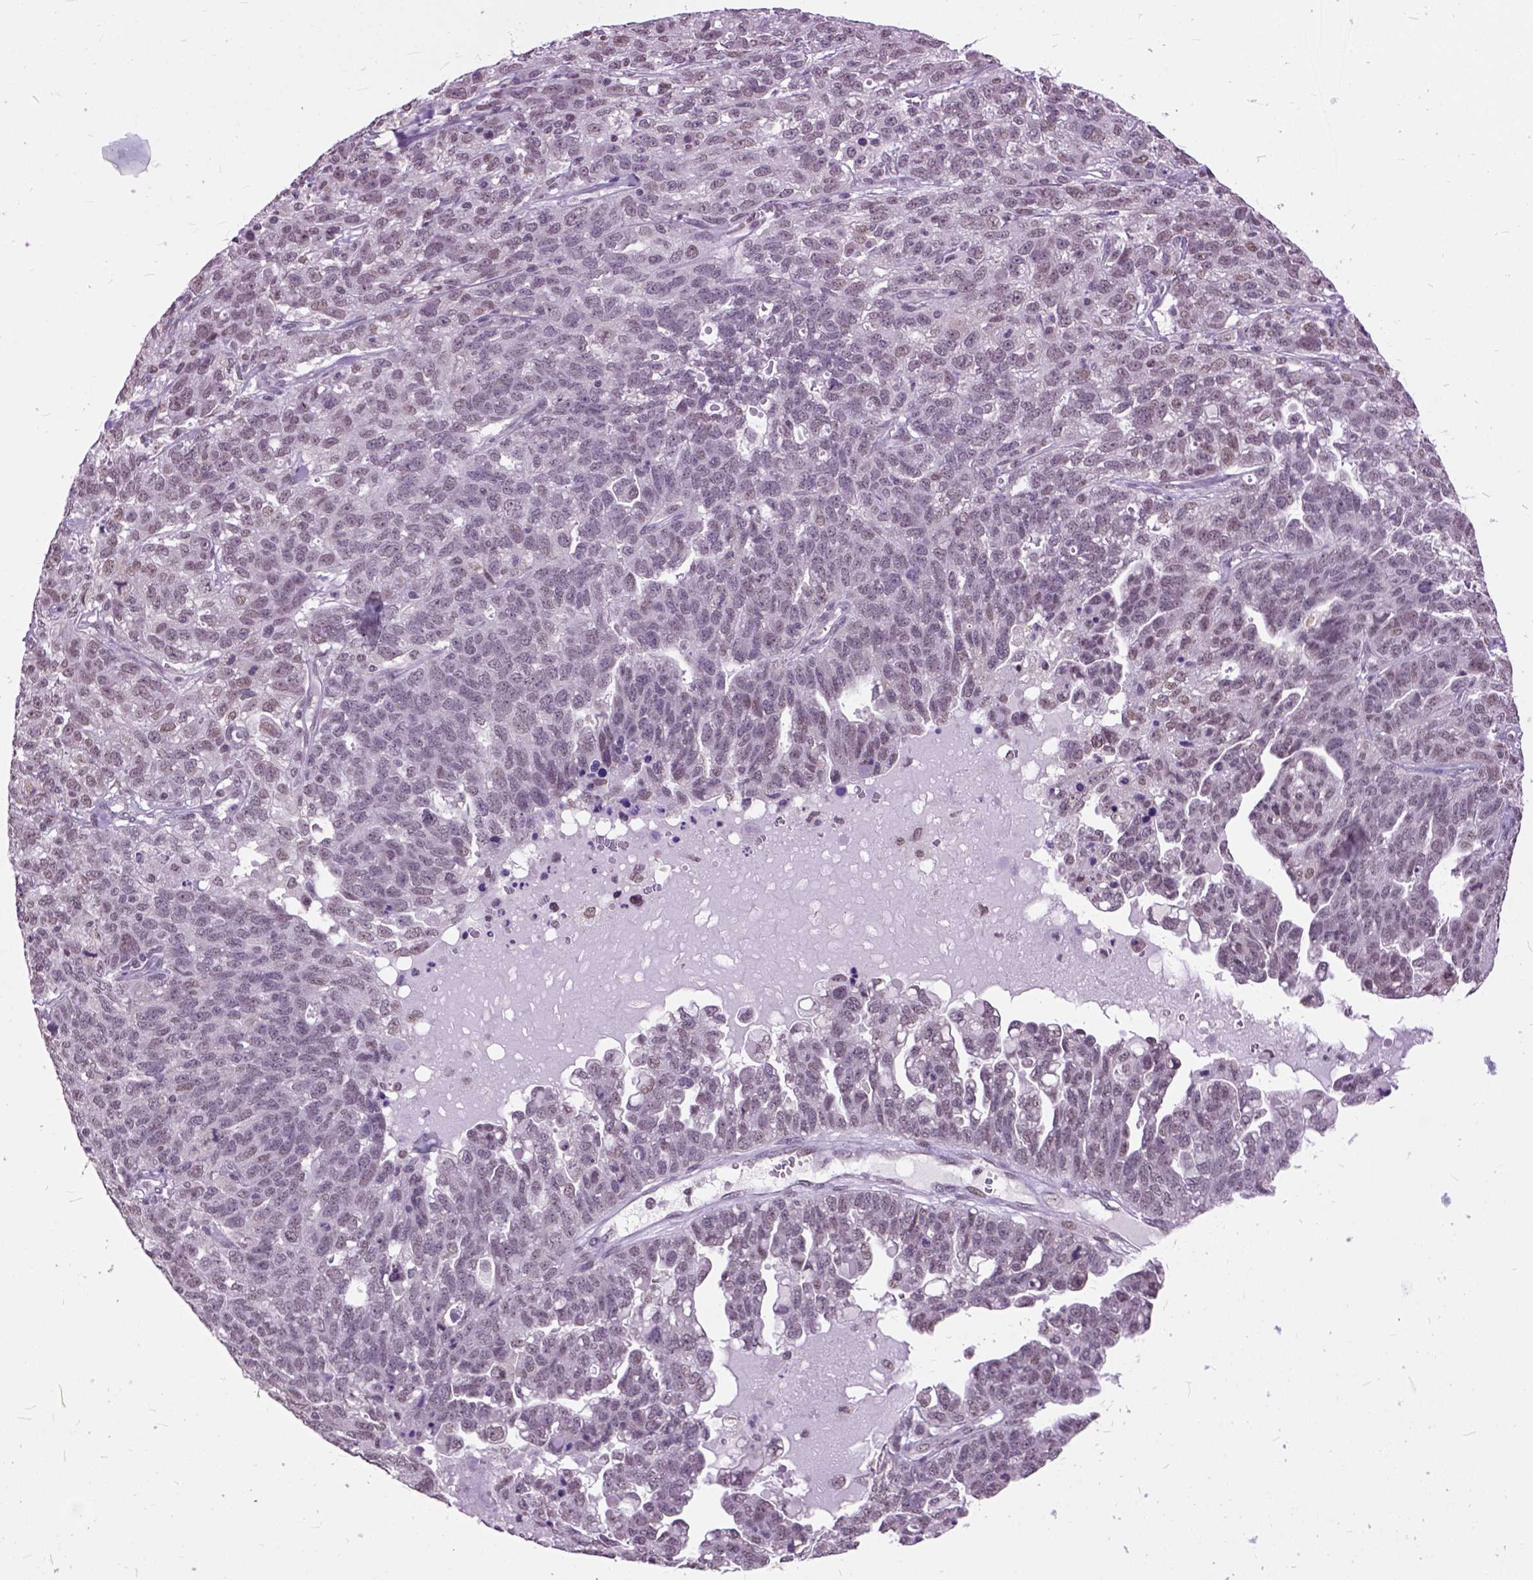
{"staining": {"intensity": "weak", "quantity": "25%-75%", "location": "nuclear"}, "tissue": "ovarian cancer", "cell_type": "Tumor cells", "image_type": "cancer", "snomed": [{"axis": "morphology", "description": "Cystadenocarcinoma, serous, NOS"}, {"axis": "topography", "description": "Ovary"}], "caption": "High-power microscopy captured an immunohistochemistry (IHC) histopathology image of ovarian cancer (serous cystadenocarcinoma), revealing weak nuclear expression in about 25%-75% of tumor cells. The protein of interest is stained brown, and the nuclei are stained in blue (DAB (3,3'-diaminobenzidine) IHC with brightfield microscopy, high magnification).", "gene": "ORC5", "patient": {"sex": "female", "age": 71}}